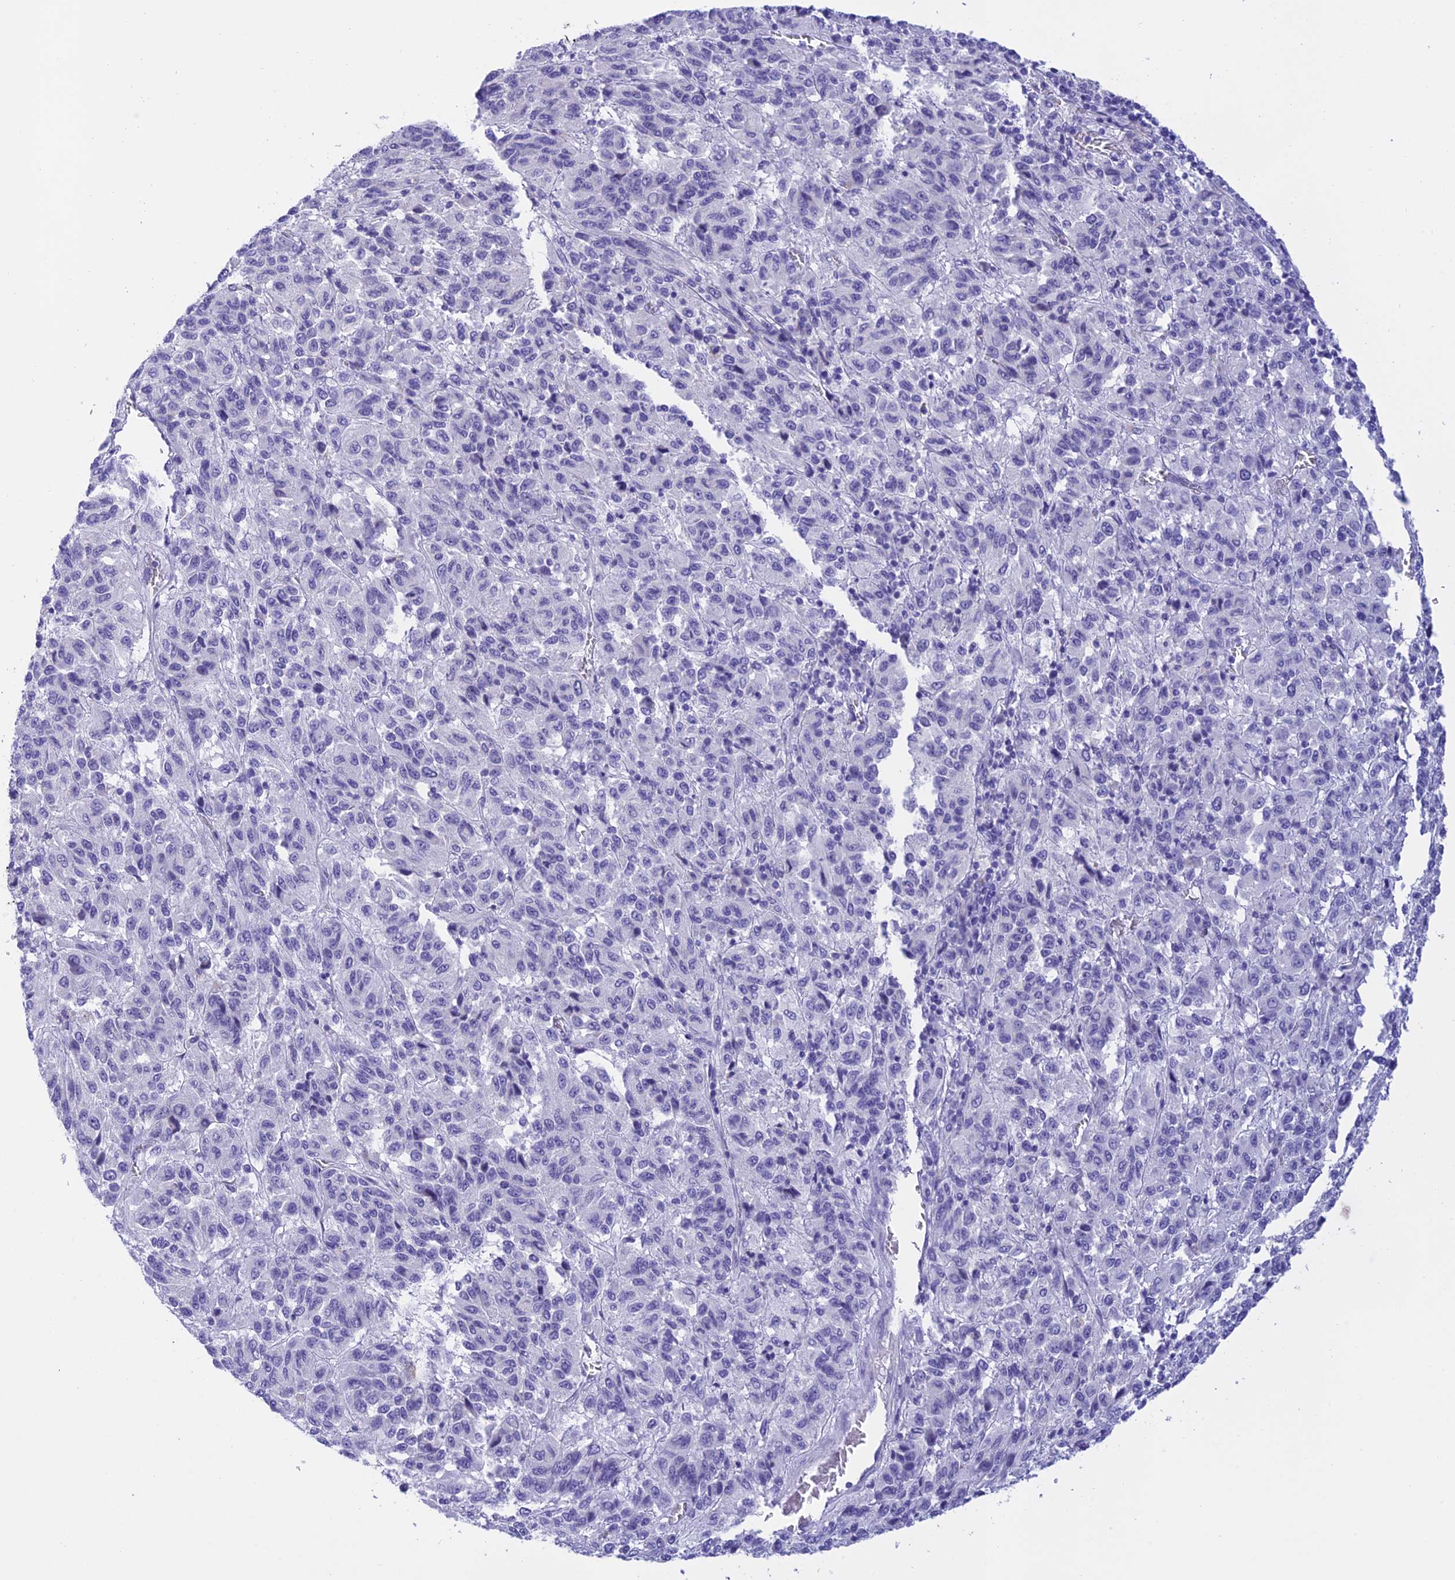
{"staining": {"intensity": "negative", "quantity": "none", "location": "none"}, "tissue": "melanoma", "cell_type": "Tumor cells", "image_type": "cancer", "snomed": [{"axis": "morphology", "description": "Malignant melanoma, Metastatic site"}, {"axis": "topography", "description": "Lung"}], "caption": "Melanoma was stained to show a protein in brown. There is no significant positivity in tumor cells.", "gene": "C17orf67", "patient": {"sex": "male", "age": 64}}